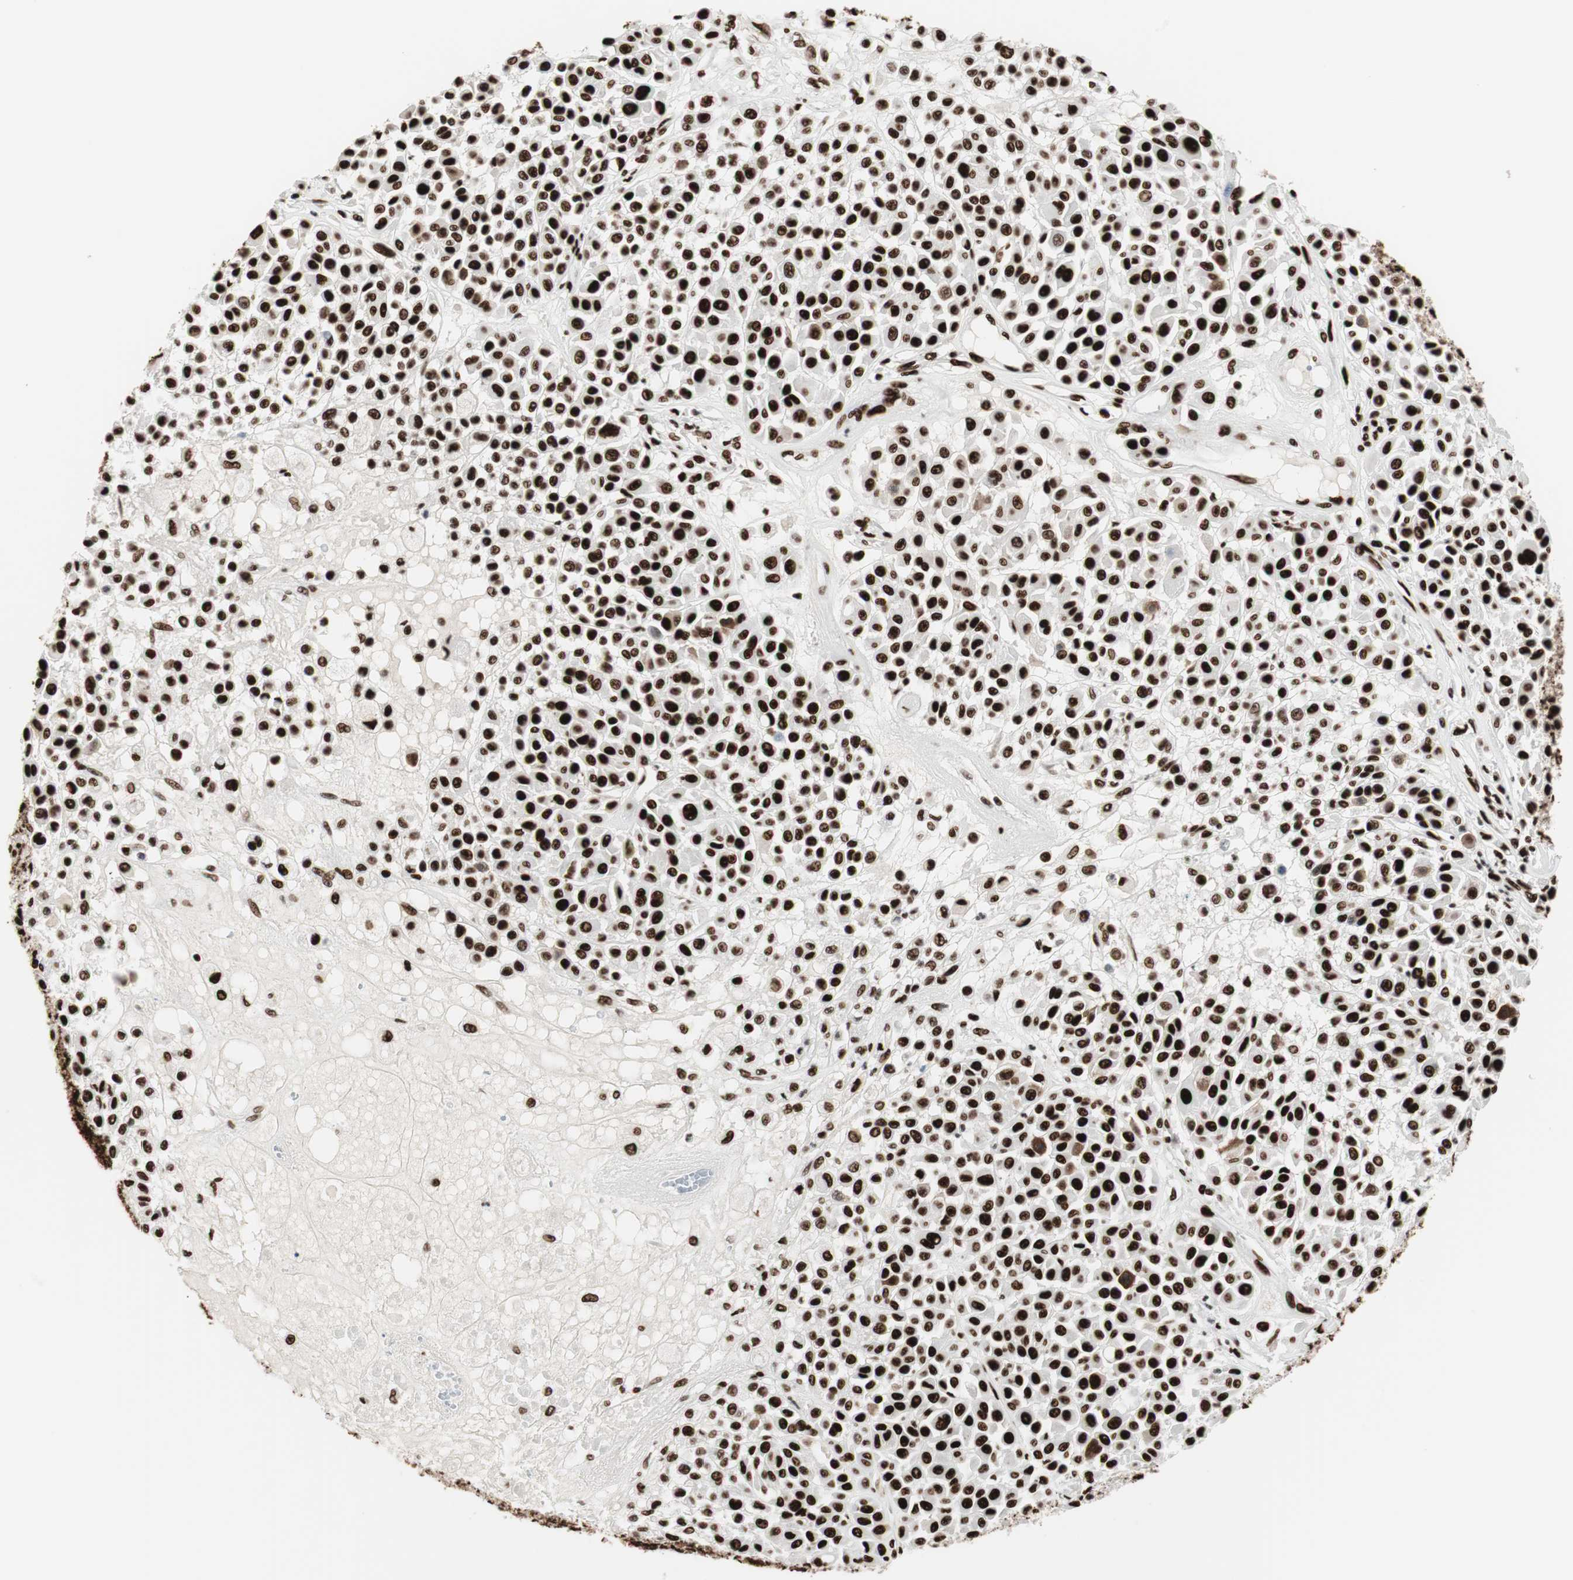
{"staining": {"intensity": "strong", "quantity": ">75%", "location": "nuclear"}, "tissue": "melanoma", "cell_type": "Tumor cells", "image_type": "cancer", "snomed": [{"axis": "morphology", "description": "Malignant melanoma, Metastatic site"}, {"axis": "topography", "description": "Soft tissue"}], "caption": "A high amount of strong nuclear positivity is identified in about >75% of tumor cells in melanoma tissue.", "gene": "PSME3", "patient": {"sex": "male", "age": 41}}